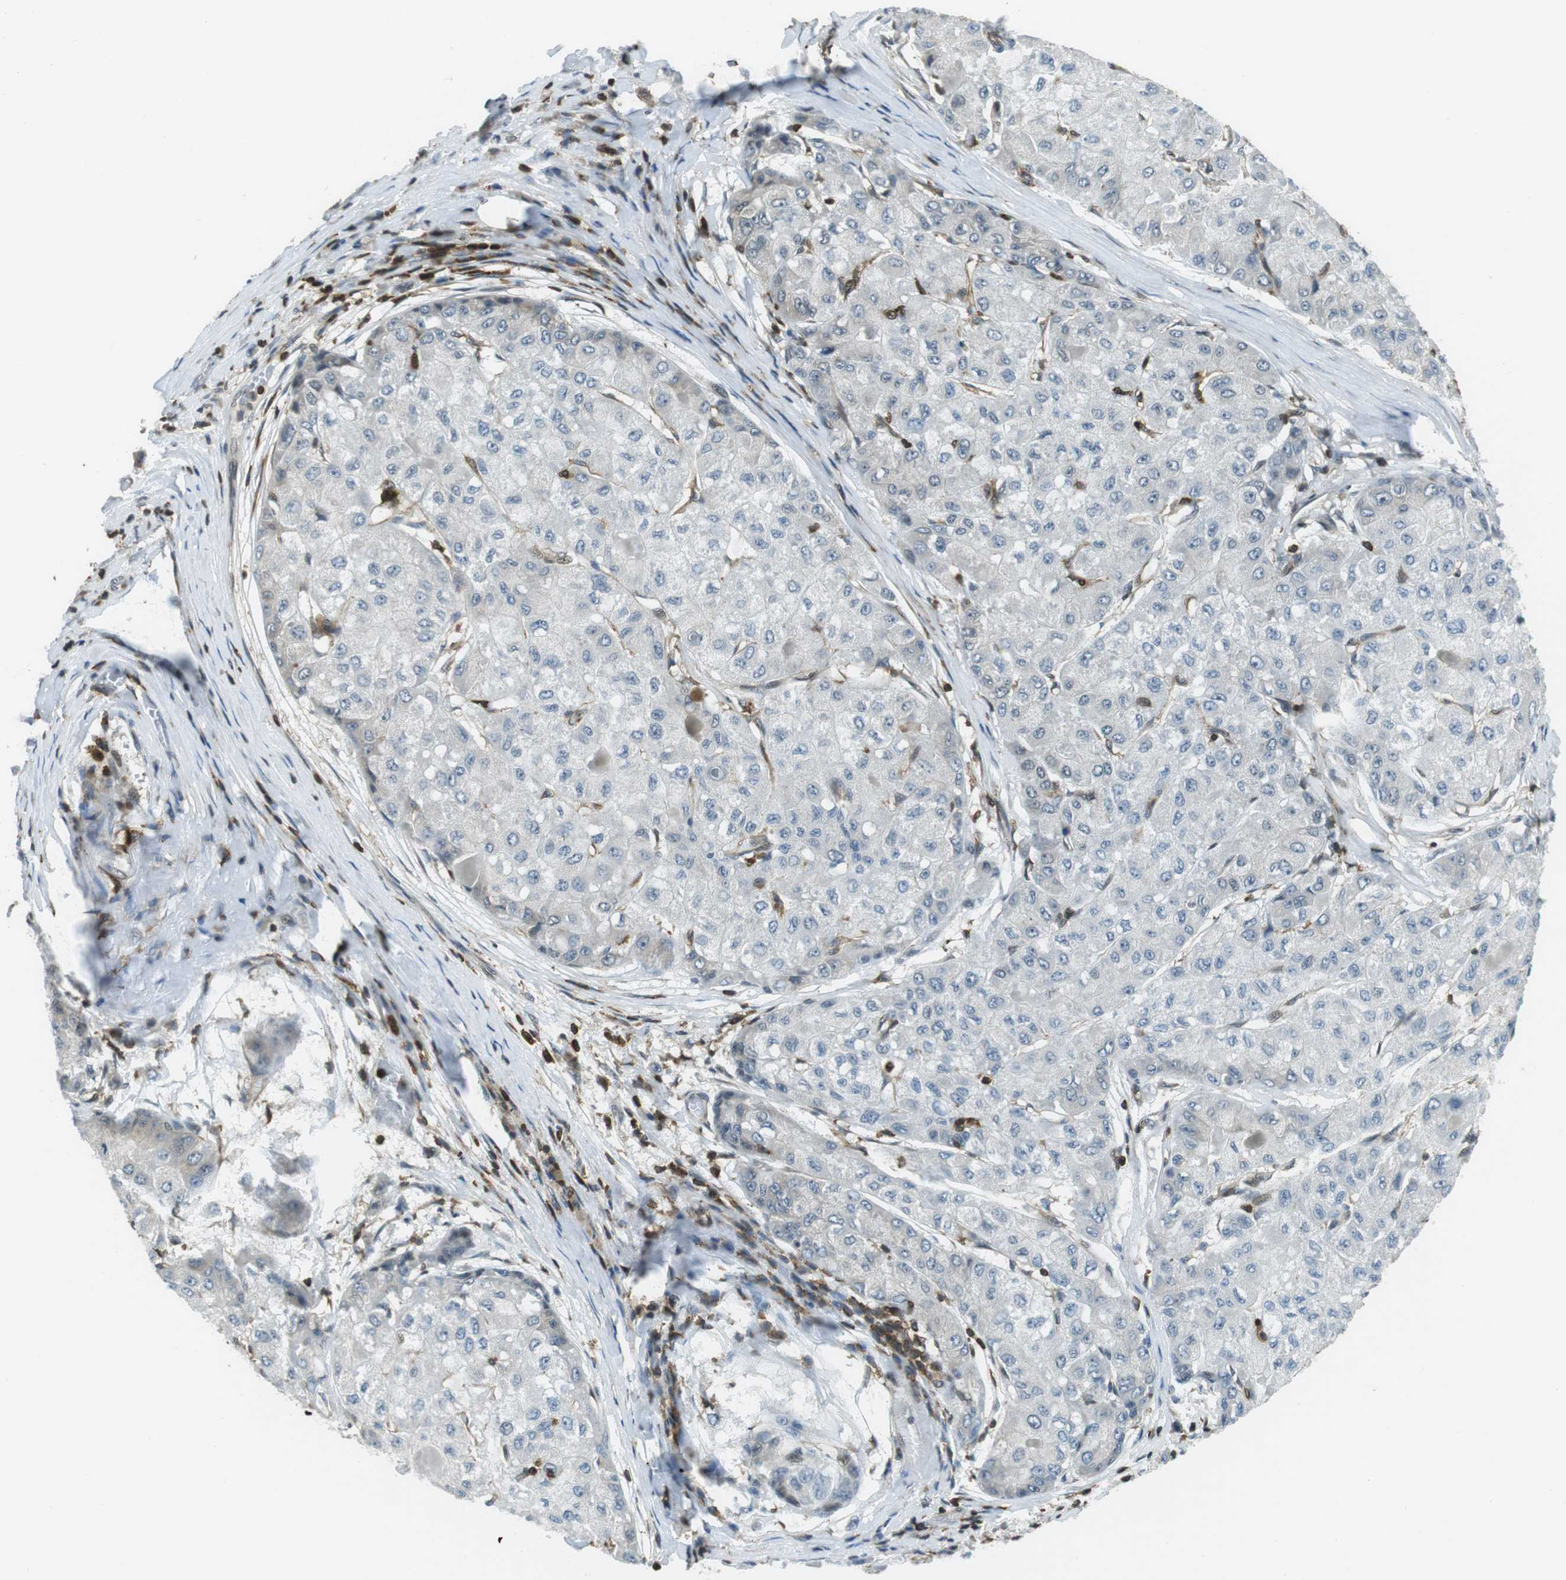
{"staining": {"intensity": "negative", "quantity": "none", "location": "none"}, "tissue": "liver cancer", "cell_type": "Tumor cells", "image_type": "cancer", "snomed": [{"axis": "morphology", "description": "Carcinoma, Hepatocellular, NOS"}, {"axis": "topography", "description": "Liver"}], "caption": "High magnification brightfield microscopy of hepatocellular carcinoma (liver) stained with DAB (brown) and counterstained with hematoxylin (blue): tumor cells show no significant expression.", "gene": "STK10", "patient": {"sex": "male", "age": 80}}